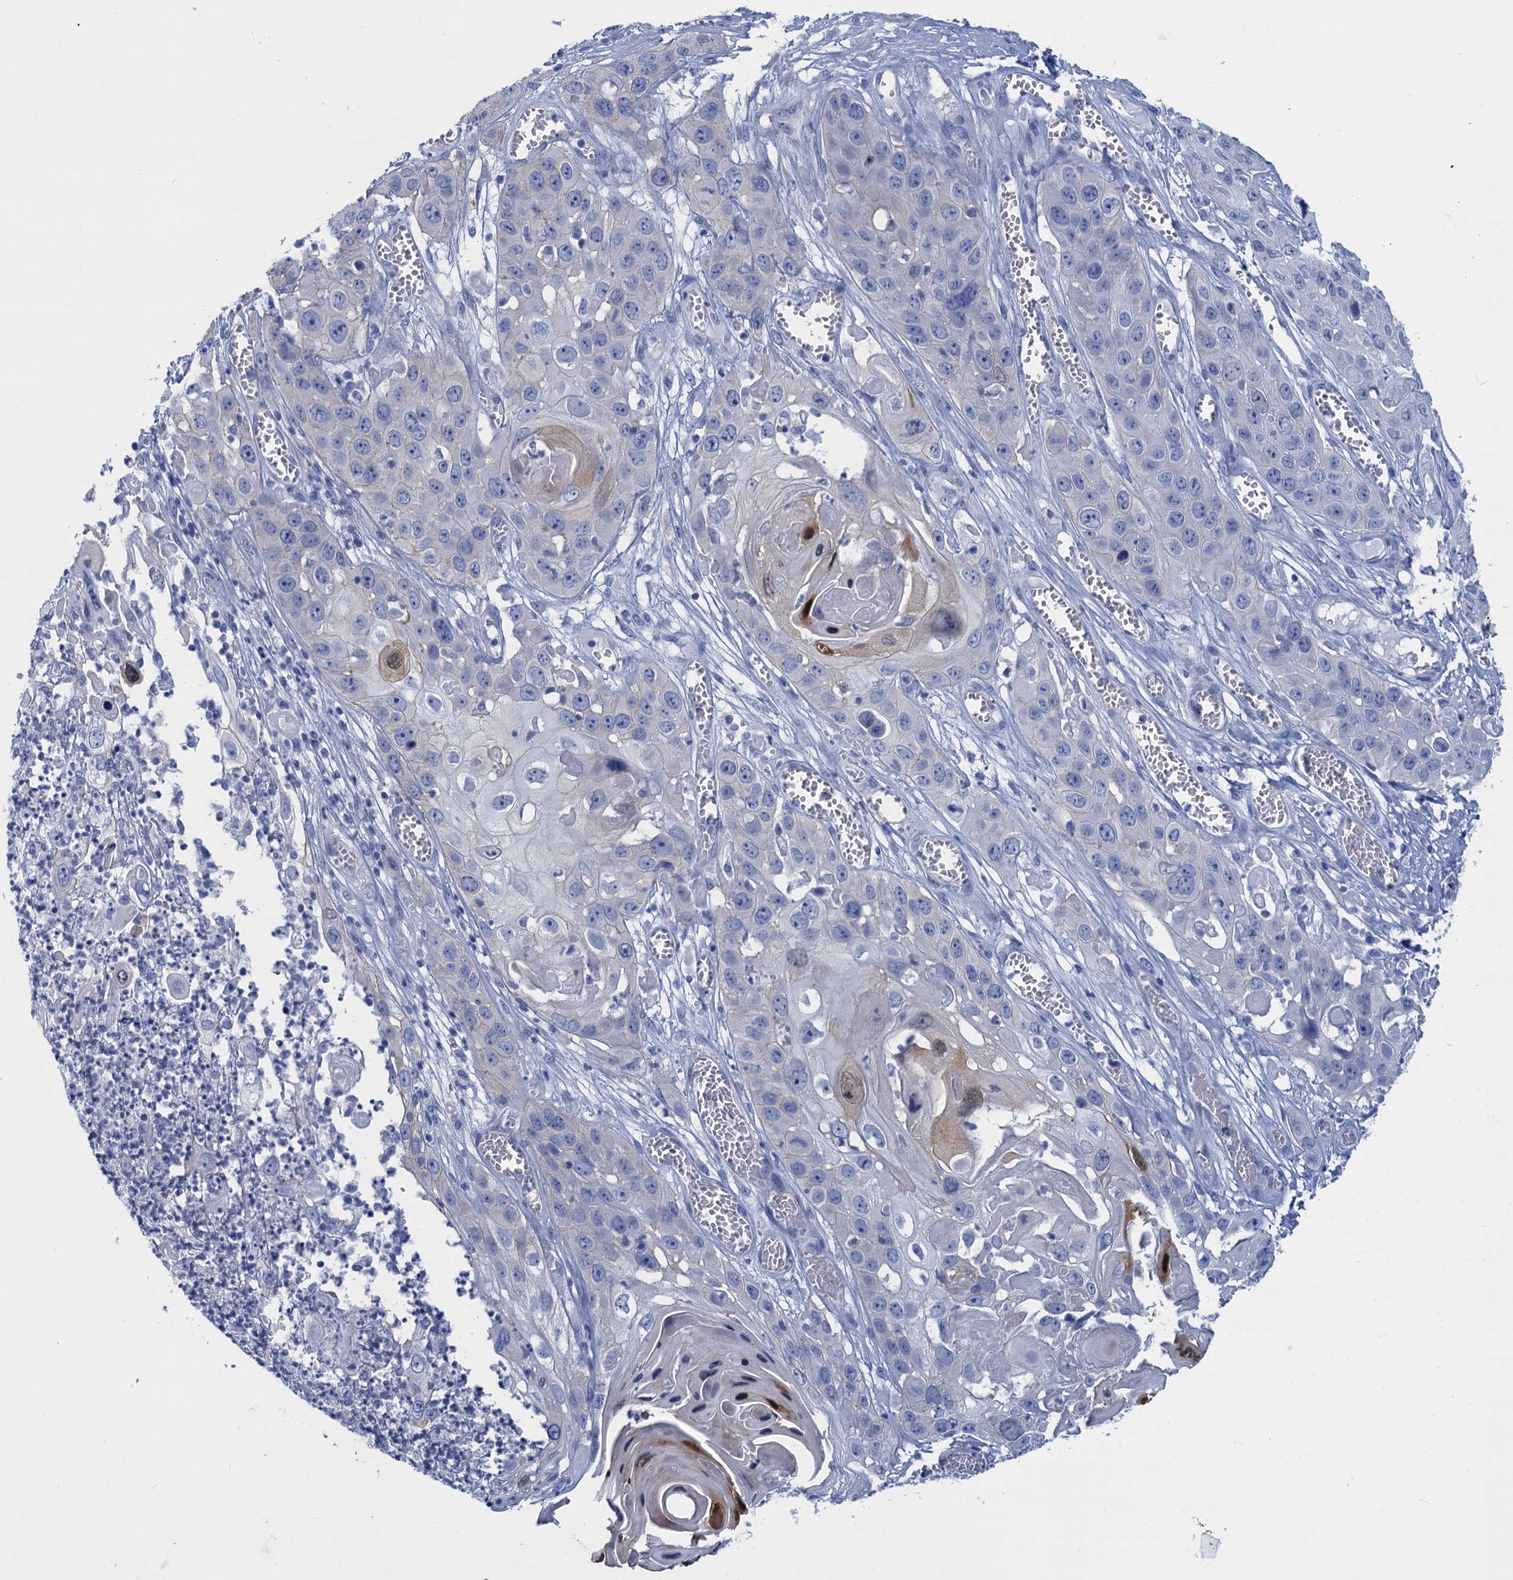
{"staining": {"intensity": "negative", "quantity": "none", "location": "none"}, "tissue": "skin cancer", "cell_type": "Tumor cells", "image_type": "cancer", "snomed": [{"axis": "morphology", "description": "Squamous cell carcinoma, NOS"}, {"axis": "topography", "description": "Skin"}], "caption": "Tumor cells are negative for protein expression in human skin cancer. (DAB immunohistochemistry, high magnification).", "gene": "CALML5", "patient": {"sex": "male", "age": 55}}